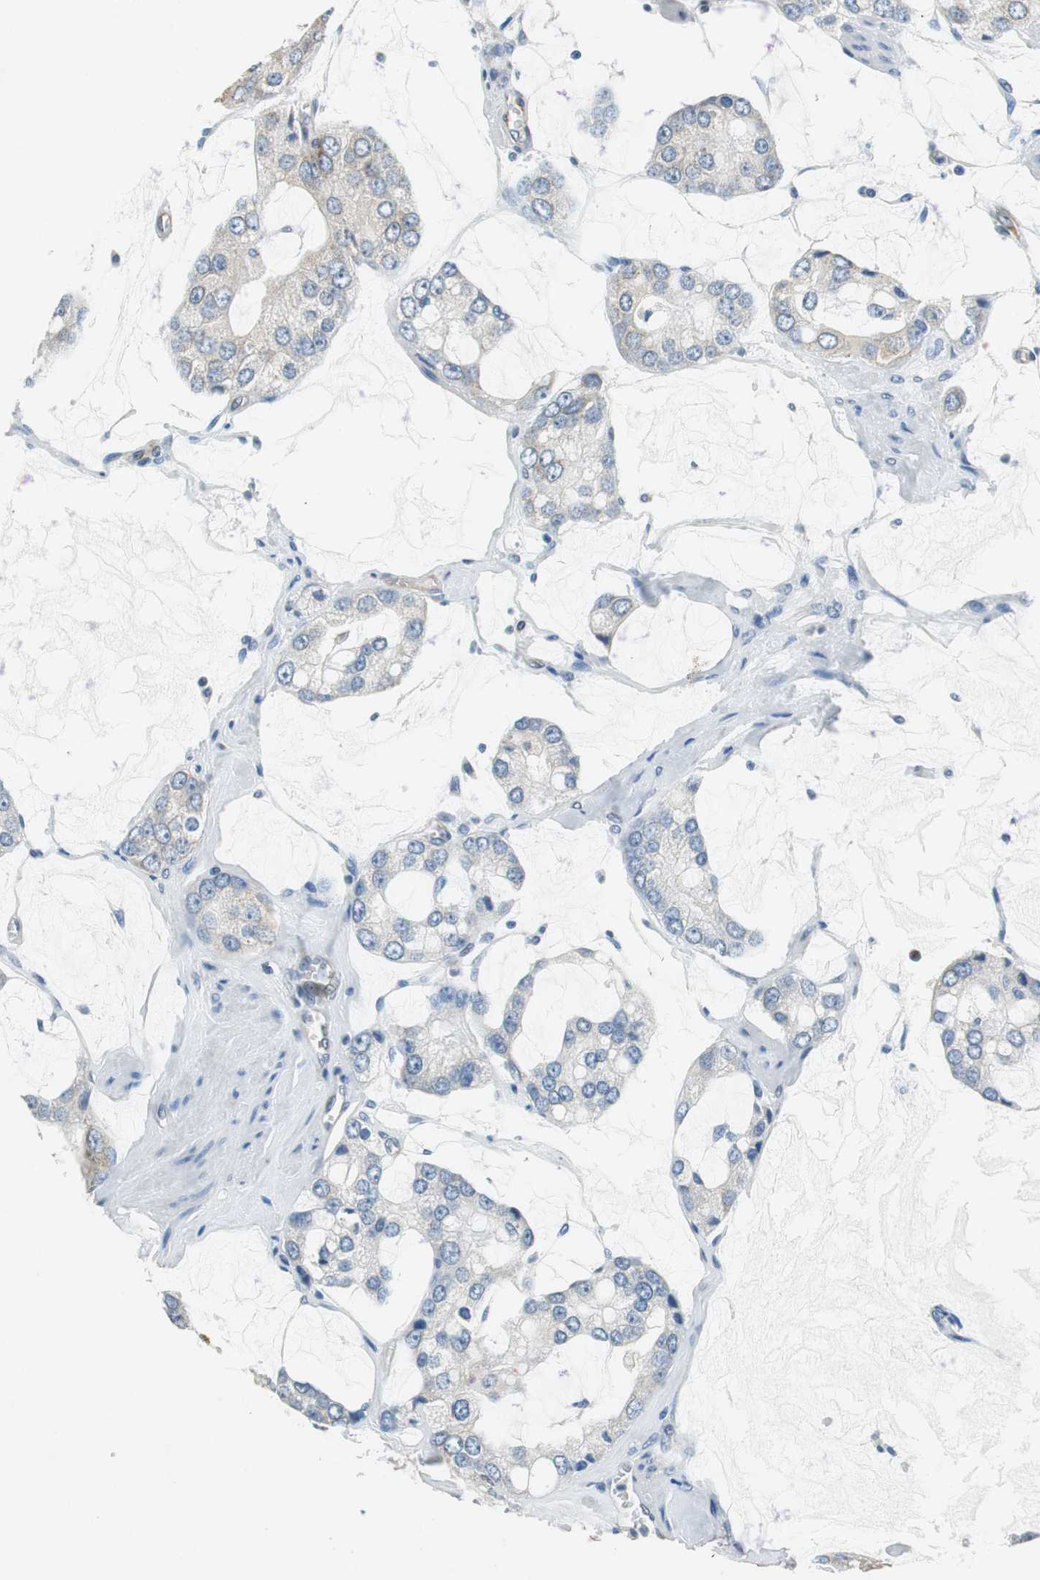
{"staining": {"intensity": "negative", "quantity": "none", "location": "none"}, "tissue": "prostate cancer", "cell_type": "Tumor cells", "image_type": "cancer", "snomed": [{"axis": "morphology", "description": "Adenocarcinoma, High grade"}, {"axis": "topography", "description": "Prostate"}], "caption": "Tumor cells are negative for brown protein staining in prostate high-grade adenocarcinoma.", "gene": "ALDH4A1", "patient": {"sex": "male", "age": 67}}